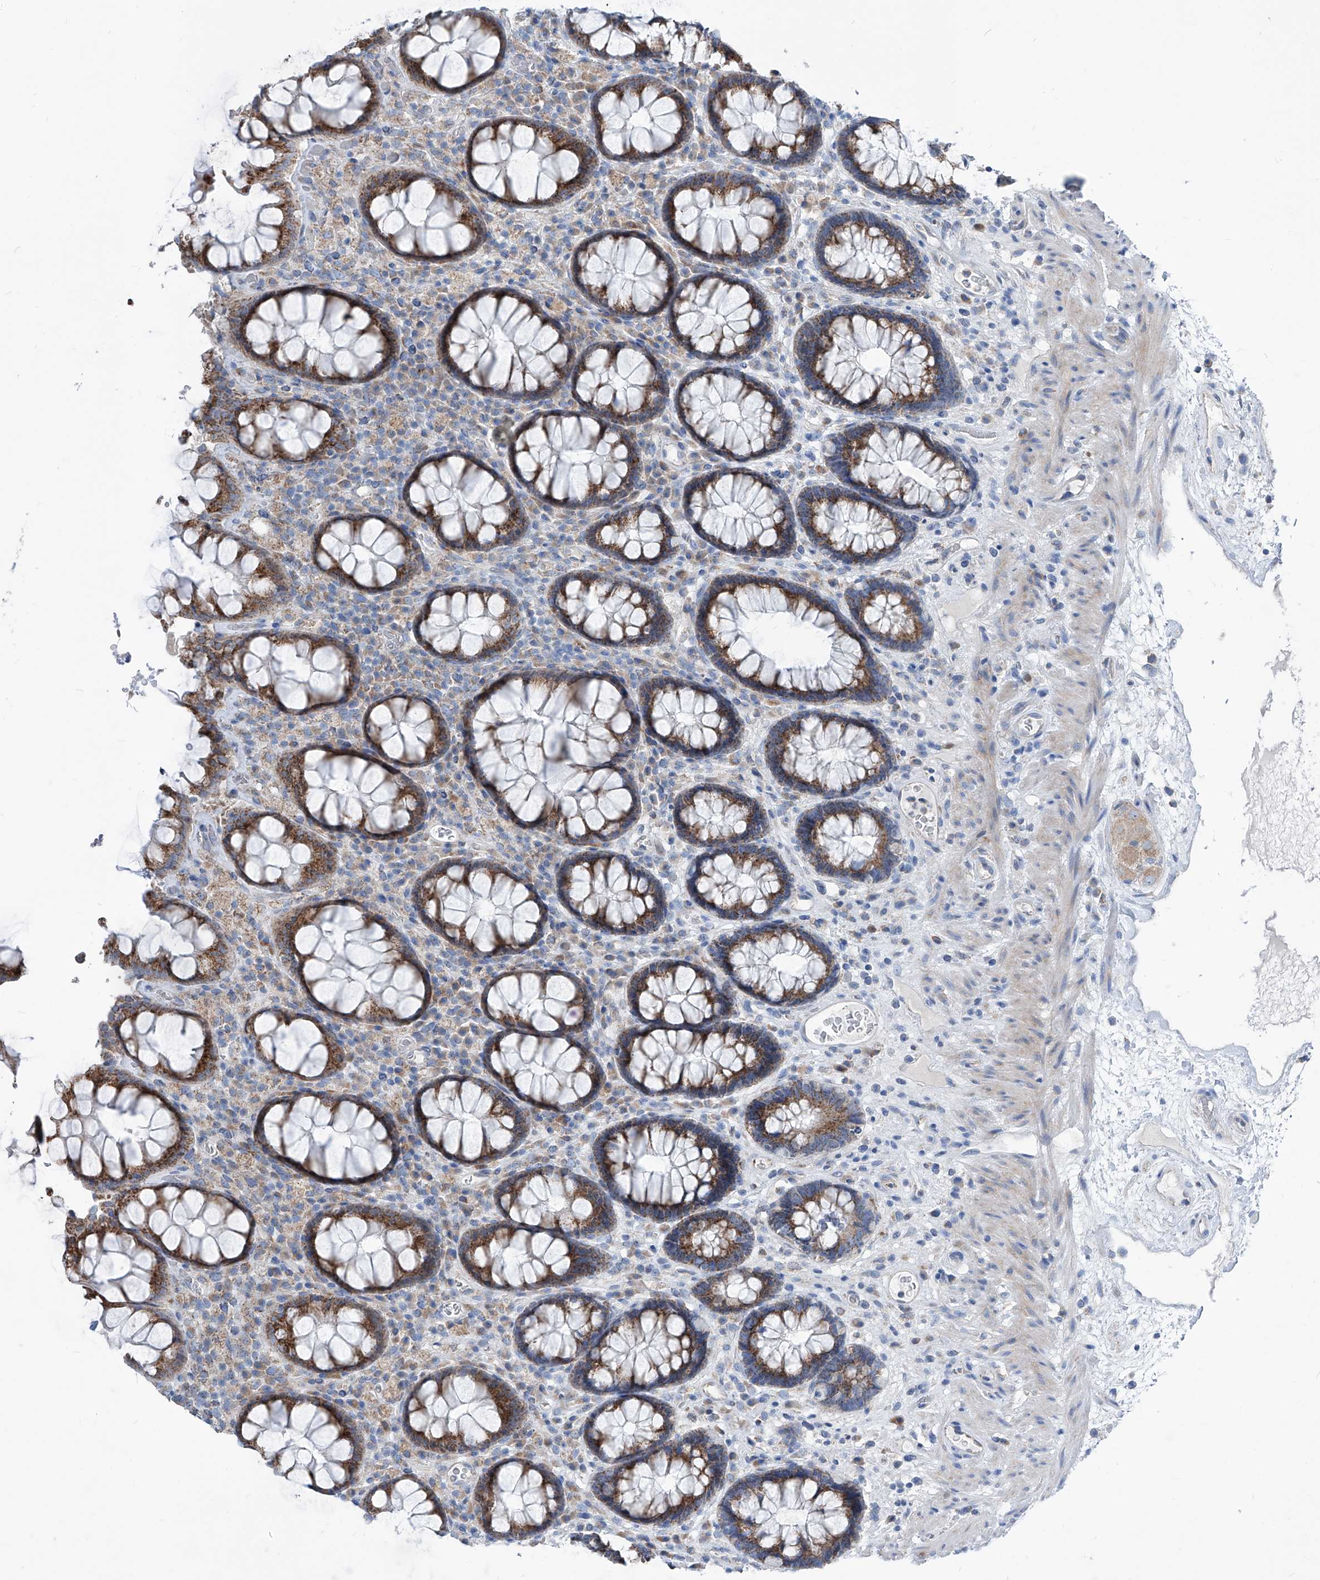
{"staining": {"intensity": "moderate", "quantity": ">75%", "location": "cytoplasmic/membranous"}, "tissue": "rectum", "cell_type": "Glandular cells", "image_type": "normal", "snomed": [{"axis": "morphology", "description": "Normal tissue, NOS"}, {"axis": "topography", "description": "Rectum"}], "caption": "Immunohistochemistry (DAB (3,3'-diaminobenzidine)) staining of normal rectum displays moderate cytoplasmic/membranous protein staining in approximately >75% of glandular cells.", "gene": "AGPS", "patient": {"sex": "male", "age": 64}}